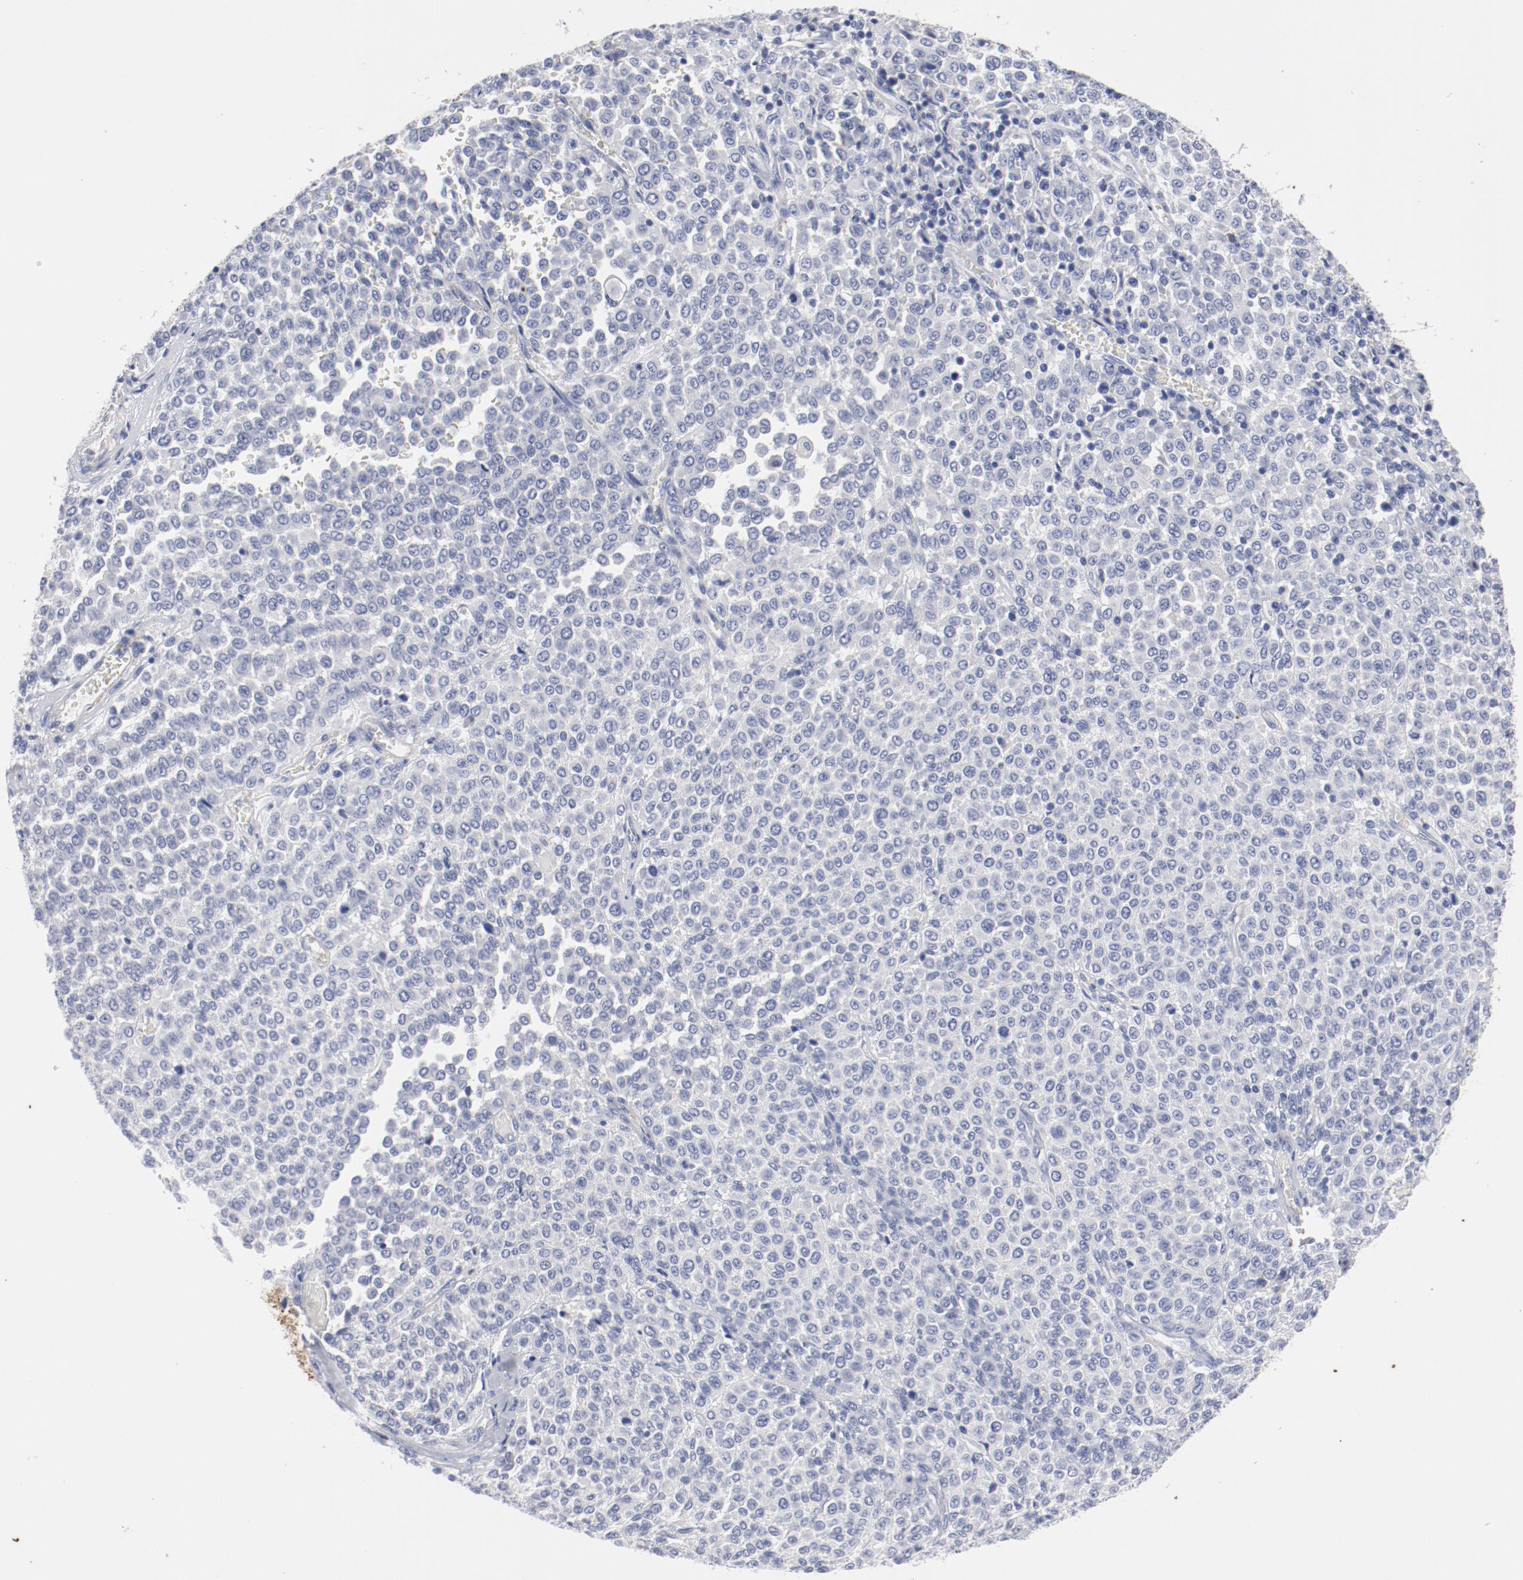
{"staining": {"intensity": "negative", "quantity": "none", "location": "none"}, "tissue": "melanoma", "cell_type": "Tumor cells", "image_type": "cancer", "snomed": [{"axis": "morphology", "description": "Malignant melanoma, Metastatic site"}, {"axis": "topography", "description": "Pancreas"}], "caption": "The histopathology image demonstrates no staining of tumor cells in malignant melanoma (metastatic site). Brightfield microscopy of immunohistochemistry (IHC) stained with DAB (brown) and hematoxylin (blue), captured at high magnification.", "gene": "TSPAN6", "patient": {"sex": "female", "age": 30}}